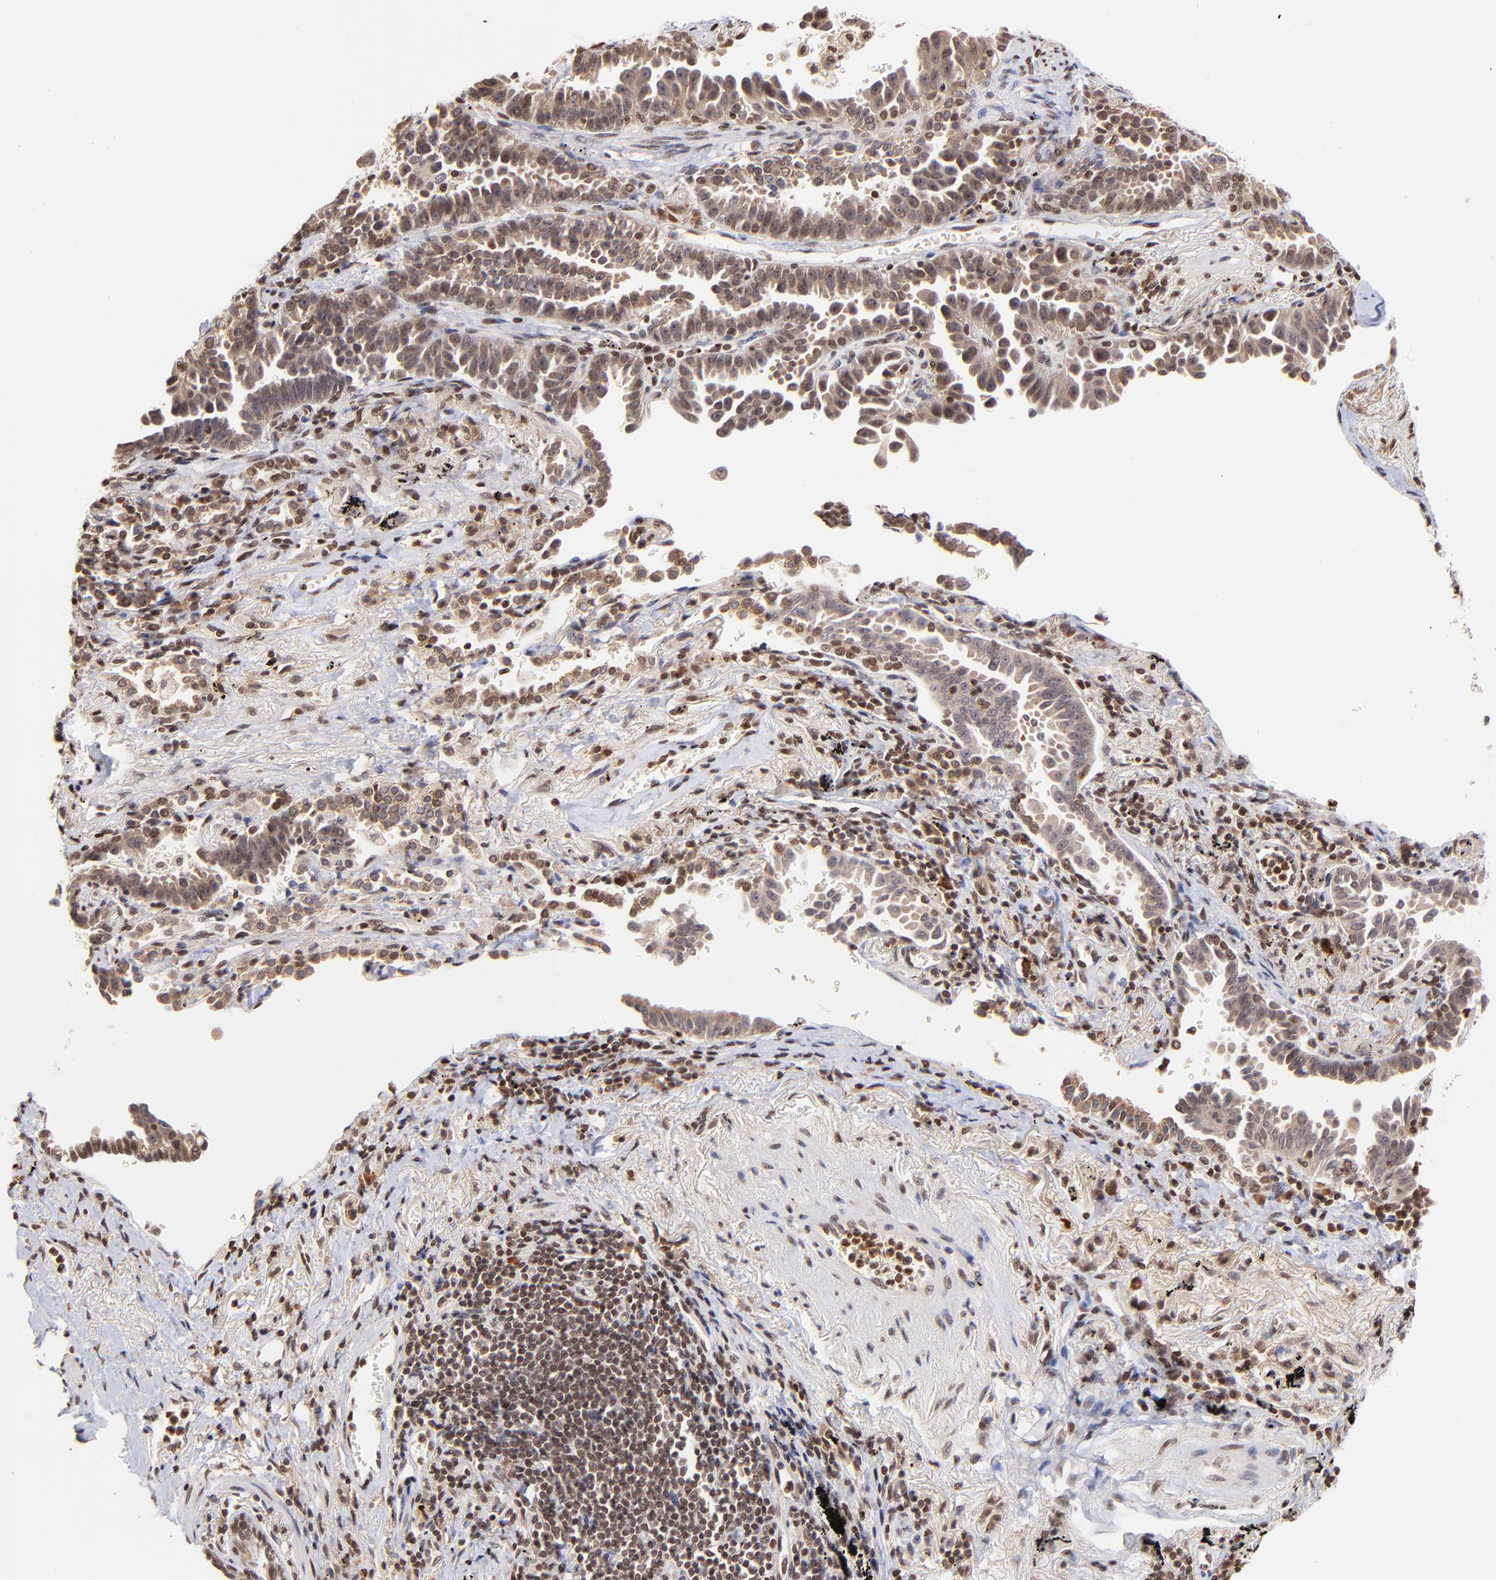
{"staining": {"intensity": "moderate", "quantity": ">75%", "location": "cytoplasmic/membranous,nuclear"}, "tissue": "lung cancer", "cell_type": "Tumor cells", "image_type": "cancer", "snomed": [{"axis": "morphology", "description": "Adenocarcinoma, NOS"}, {"axis": "topography", "description": "Lung"}], "caption": "The micrograph exhibits staining of lung adenocarcinoma, revealing moderate cytoplasmic/membranous and nuclear protein expression (brown color) within tumor cells.", "gene": "WDR25", "patient": {"sex": "female", "age": 64}}